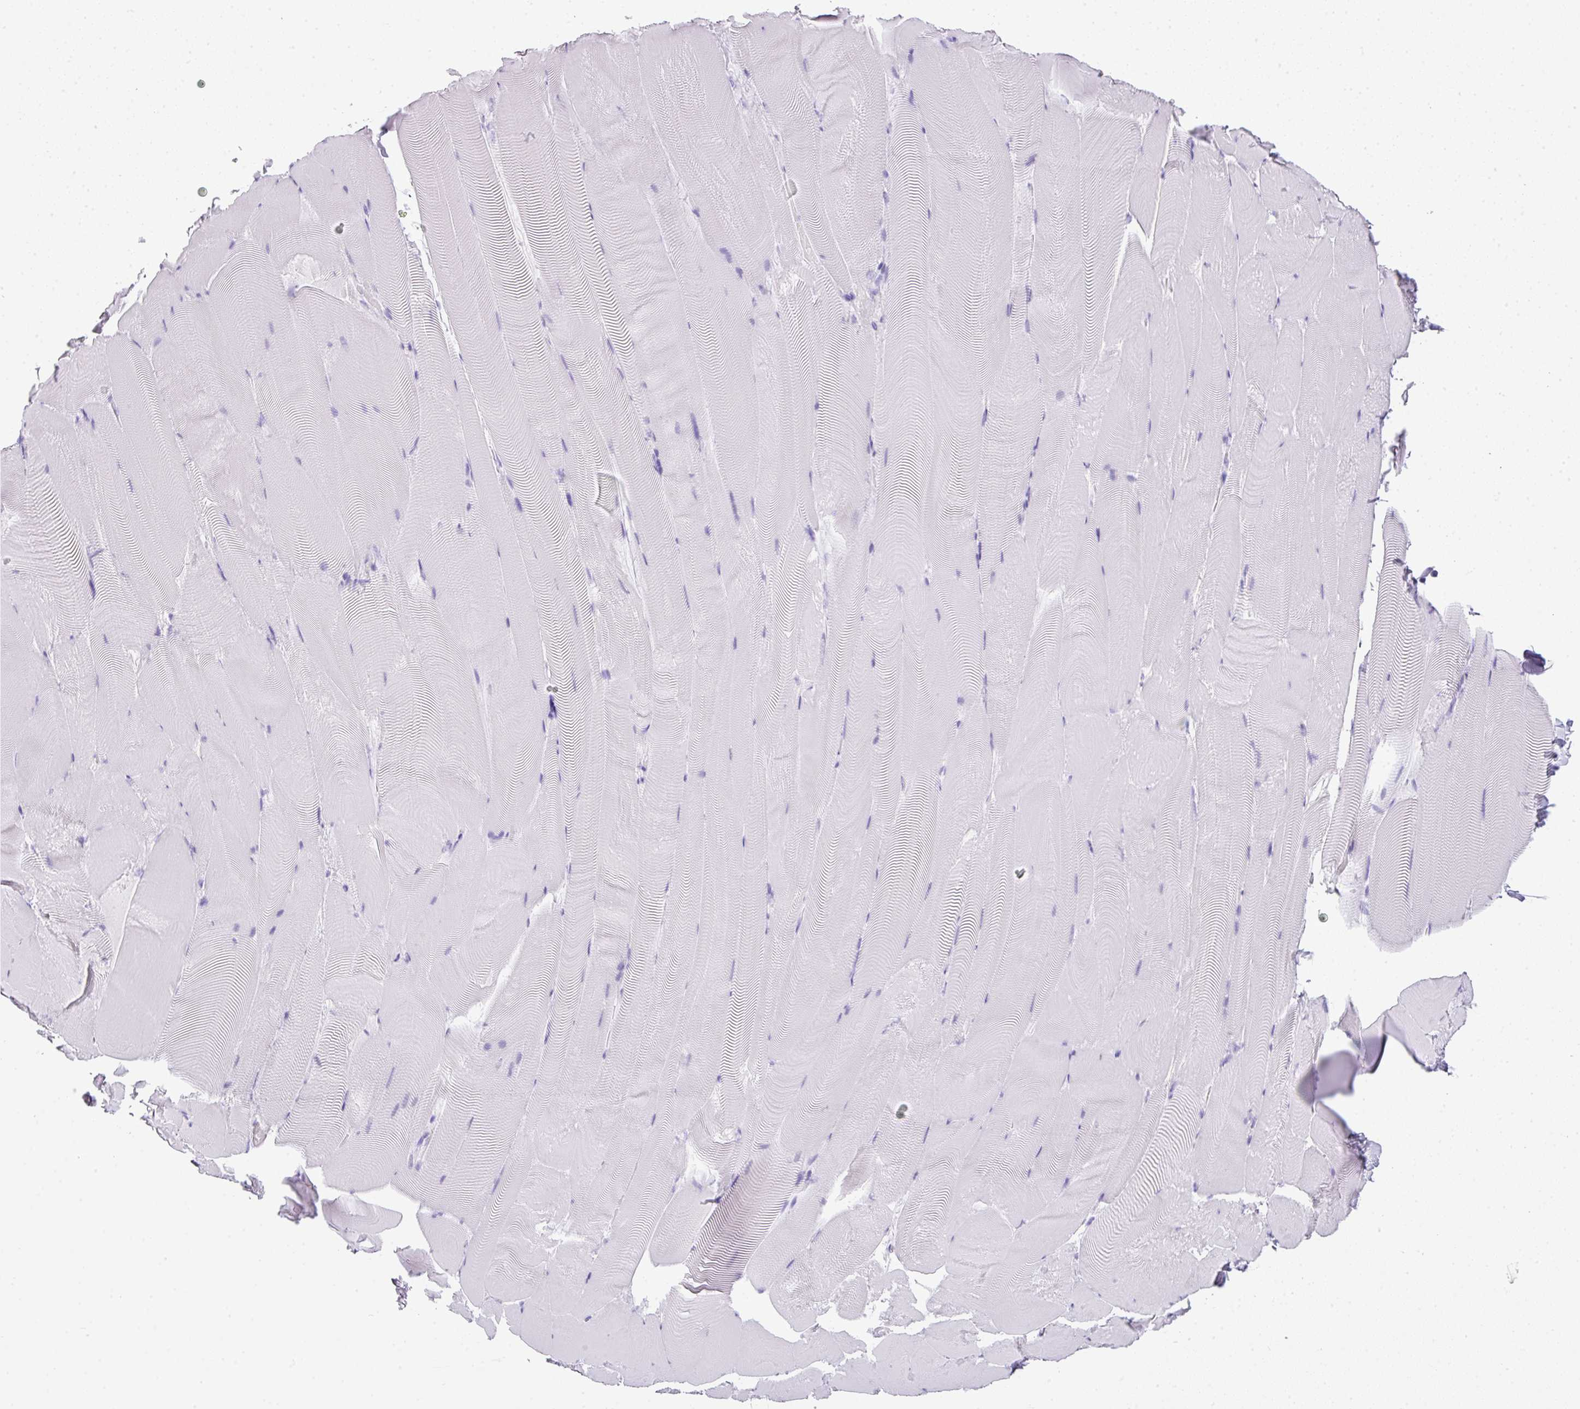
{"staining": {"intensity": "negative", "quantity": "none", "location": "none"}, "tissue": "skeletal muscle", "cell_type": "Myocytes", "image_type": "normal", "snomed": [{"axis": "morphology", "description": "Normal tissue, NOS"}, {"axis": "topography", "description": "Skeletal muscle"}], "caption": "IHC of unremarkable human skeletal muscle displays no positivity in myocytes. The staining was performed using DAB to visualize the protein expression in brown, while the nuclei were stained in blue with hematoxylin (Magnification: 20x).", "gene": "TNP1", "patient": {"sex": "female", "age": 64}}